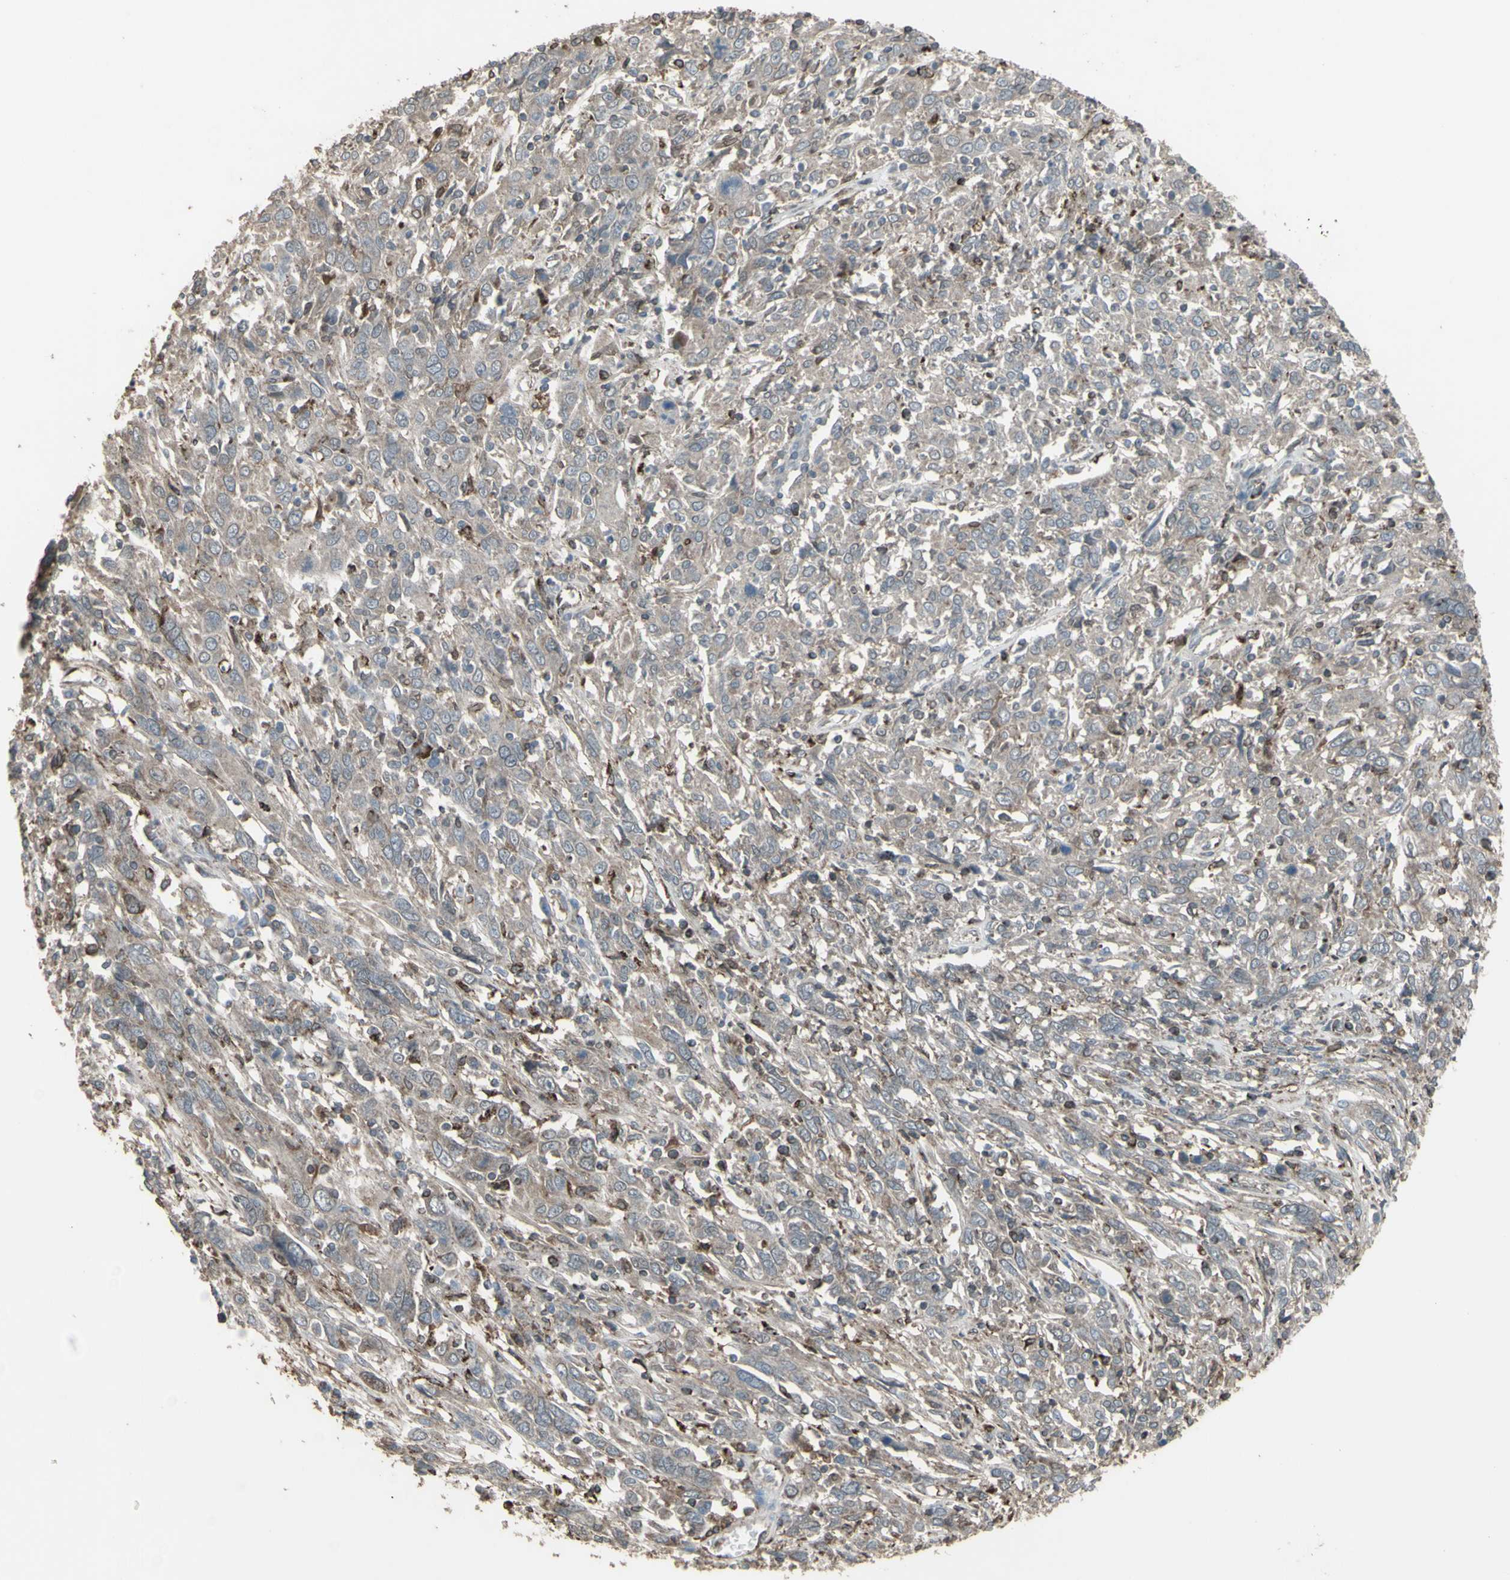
{"staining": {"intensity": "weak", "quantity": ">75%", "location": "cytoplasmic/membranous"}, "tissue": "cervical cancer", "cell_type": "Tumor cells", "image_type": "cancer", "snomed": [{"axis": "morphology", "description": "Squamous cell carcinoma, NOS"}, {"axis": "topography", "description": "Cervix"}], "caption": "Human cervical squamous cell carcinoma stained with a protein marker shows weak staining in tumor cells.", "gene": "SMO", "patient": {"sex": "female", "age": 46}}